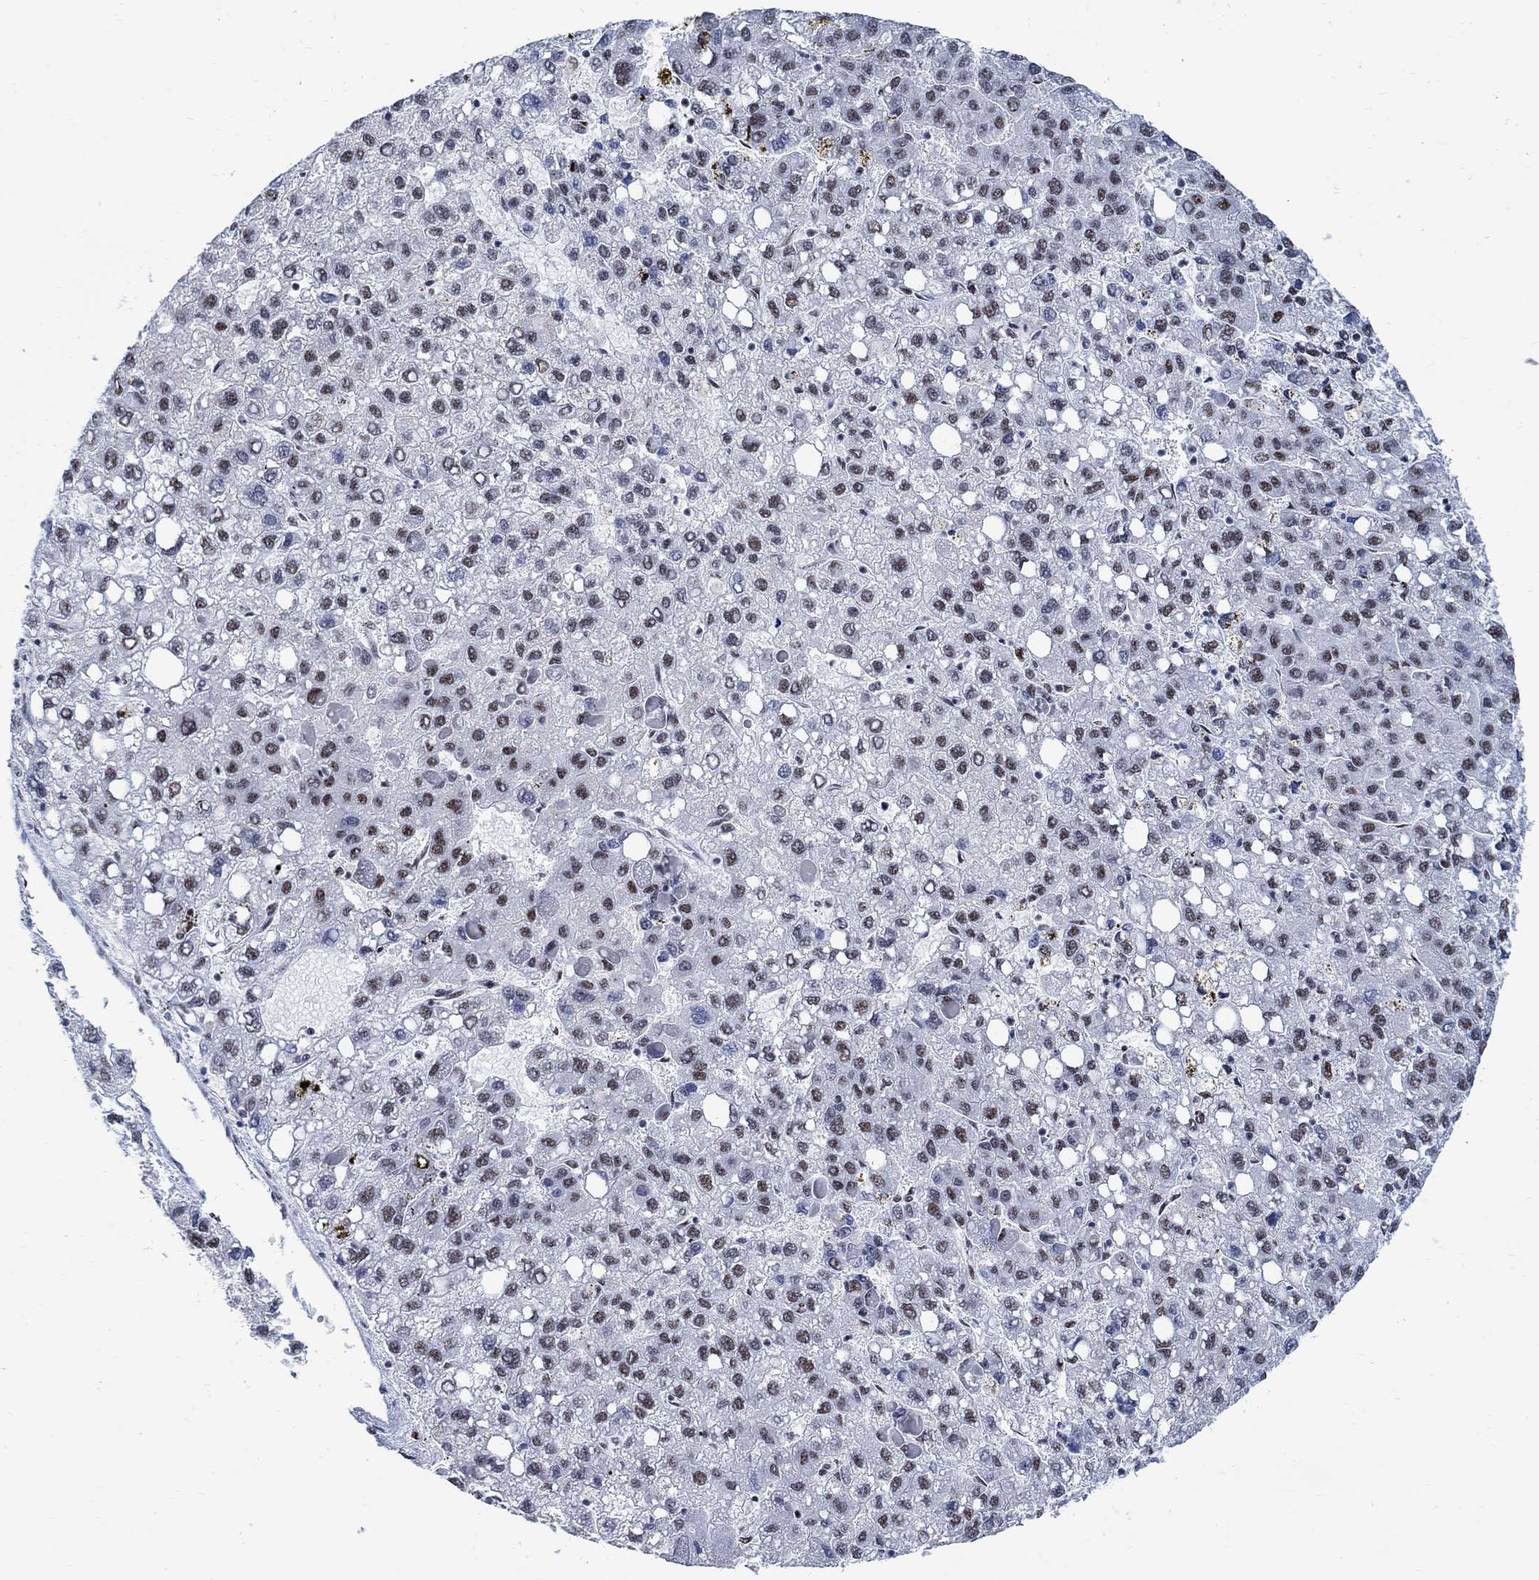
{"staining": {"intensity": "weak", "quantity": "25%-75%", "location": "nuclear"}, "tissue": "liver cancer", "cell_type": "Tumor cells", "image_type": "cancer", "snomed": [{"axis": "morphology", "description": "Carcinoma, Hepatocellular, NOS"}, {"axis": "topography", "description": "Liver"}], "caption": "Tumor cells show low levels of weak nuclear staining in about 25%-75% of cells in human hepatocellular carcinoma (liver). (DAB IHC with brightfield microscopy, high magnification).", "gene": "DLK1", "patient": {"sex": "female", "age": 82}}